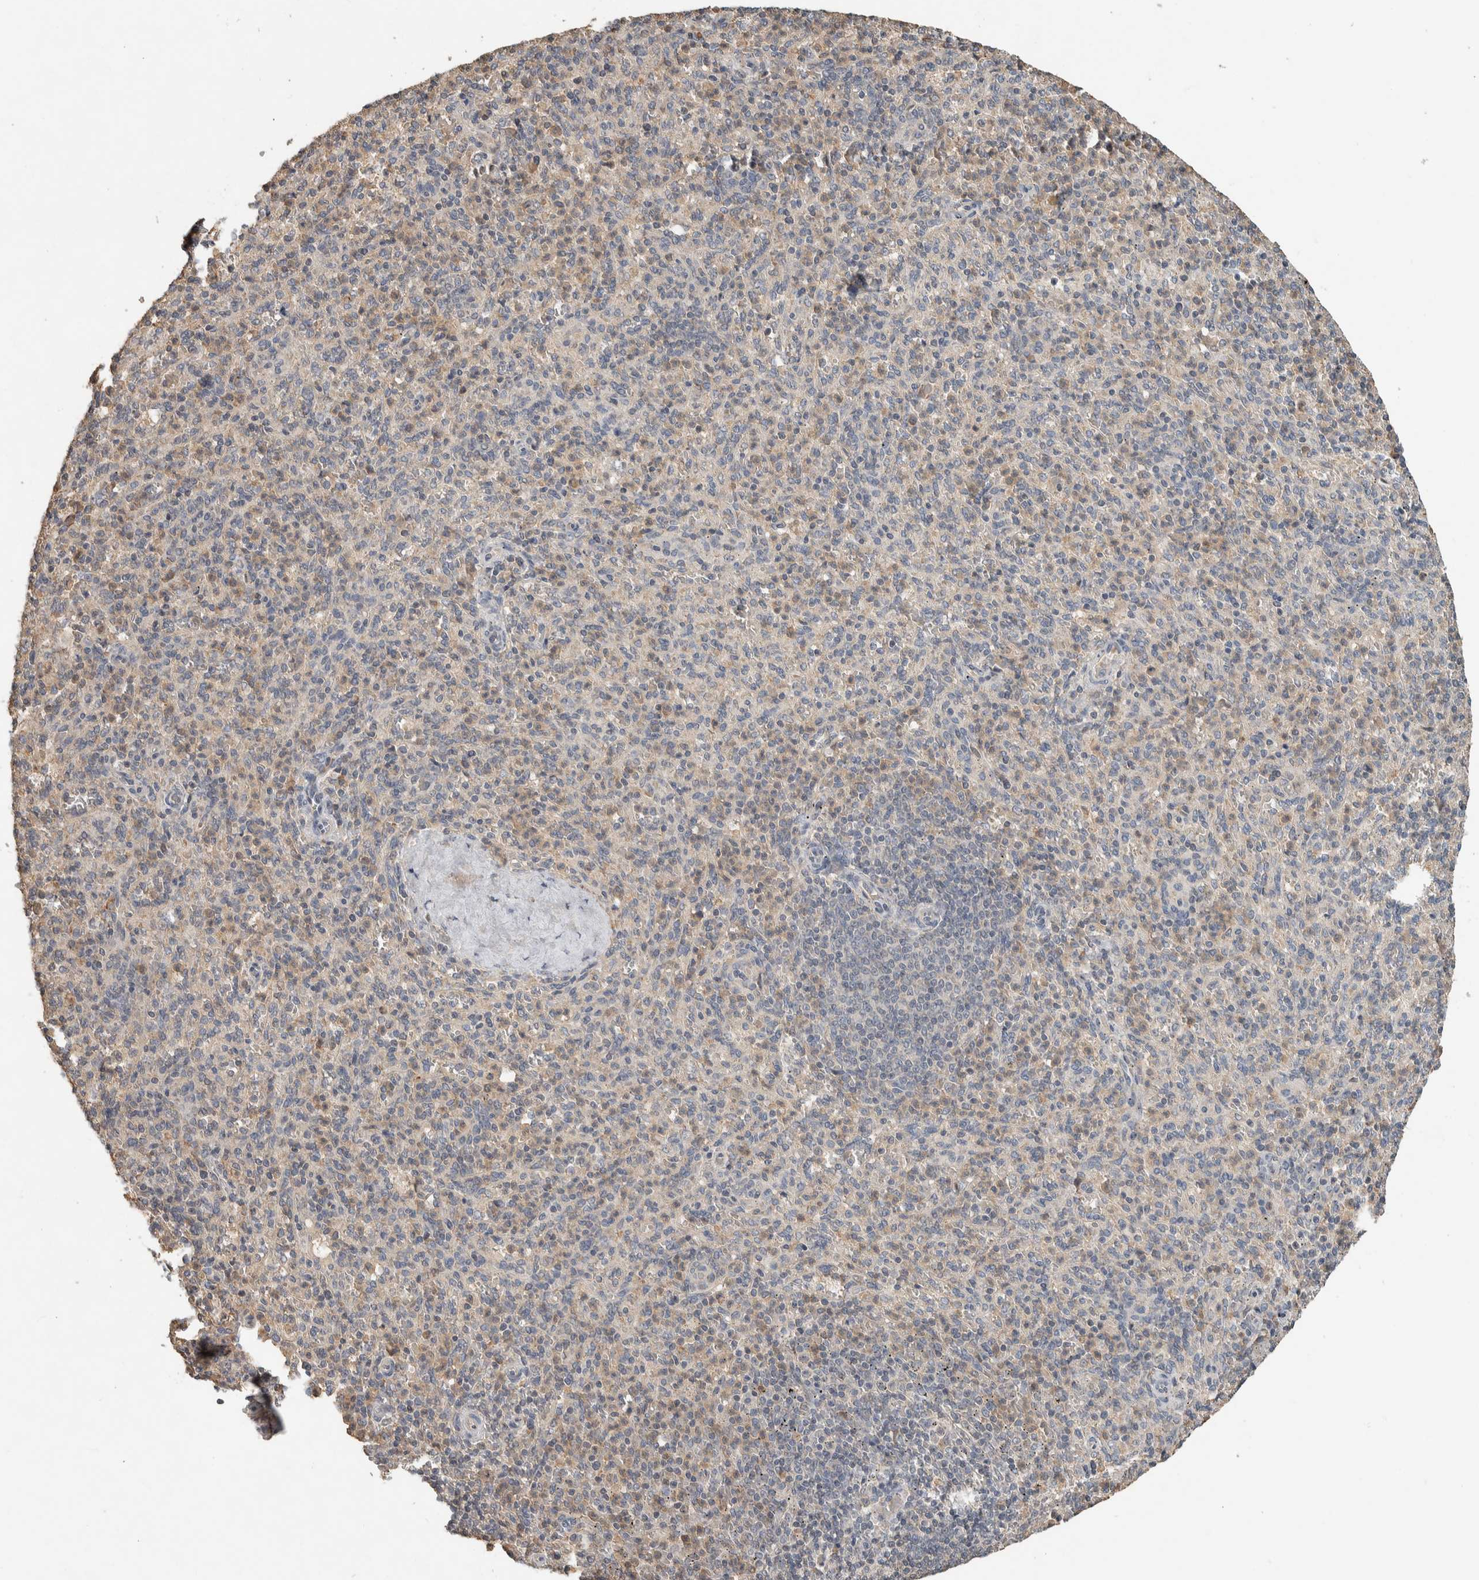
{"staining": {"intensity": "weak", "quantity": "25%-75%", "location": "cytoplasmic/membranous"}, "tissue": "spleen", "cell_type": "Cells in red pulp", "image_type": "normal", "snomed": [{"axis": "morphology", "description": "Normal tissue, NOS"}, {"axis": "topography", "description": "Spleen"}], "caption": "Immunohistochemical staining of unremarkable human spleen shows weak cytoplasmic/membranous protein positivity in about 25%-75% of cells in red pulp.", "gene": "EIF3H", "patient": {"sex": "male", "age": 36}}